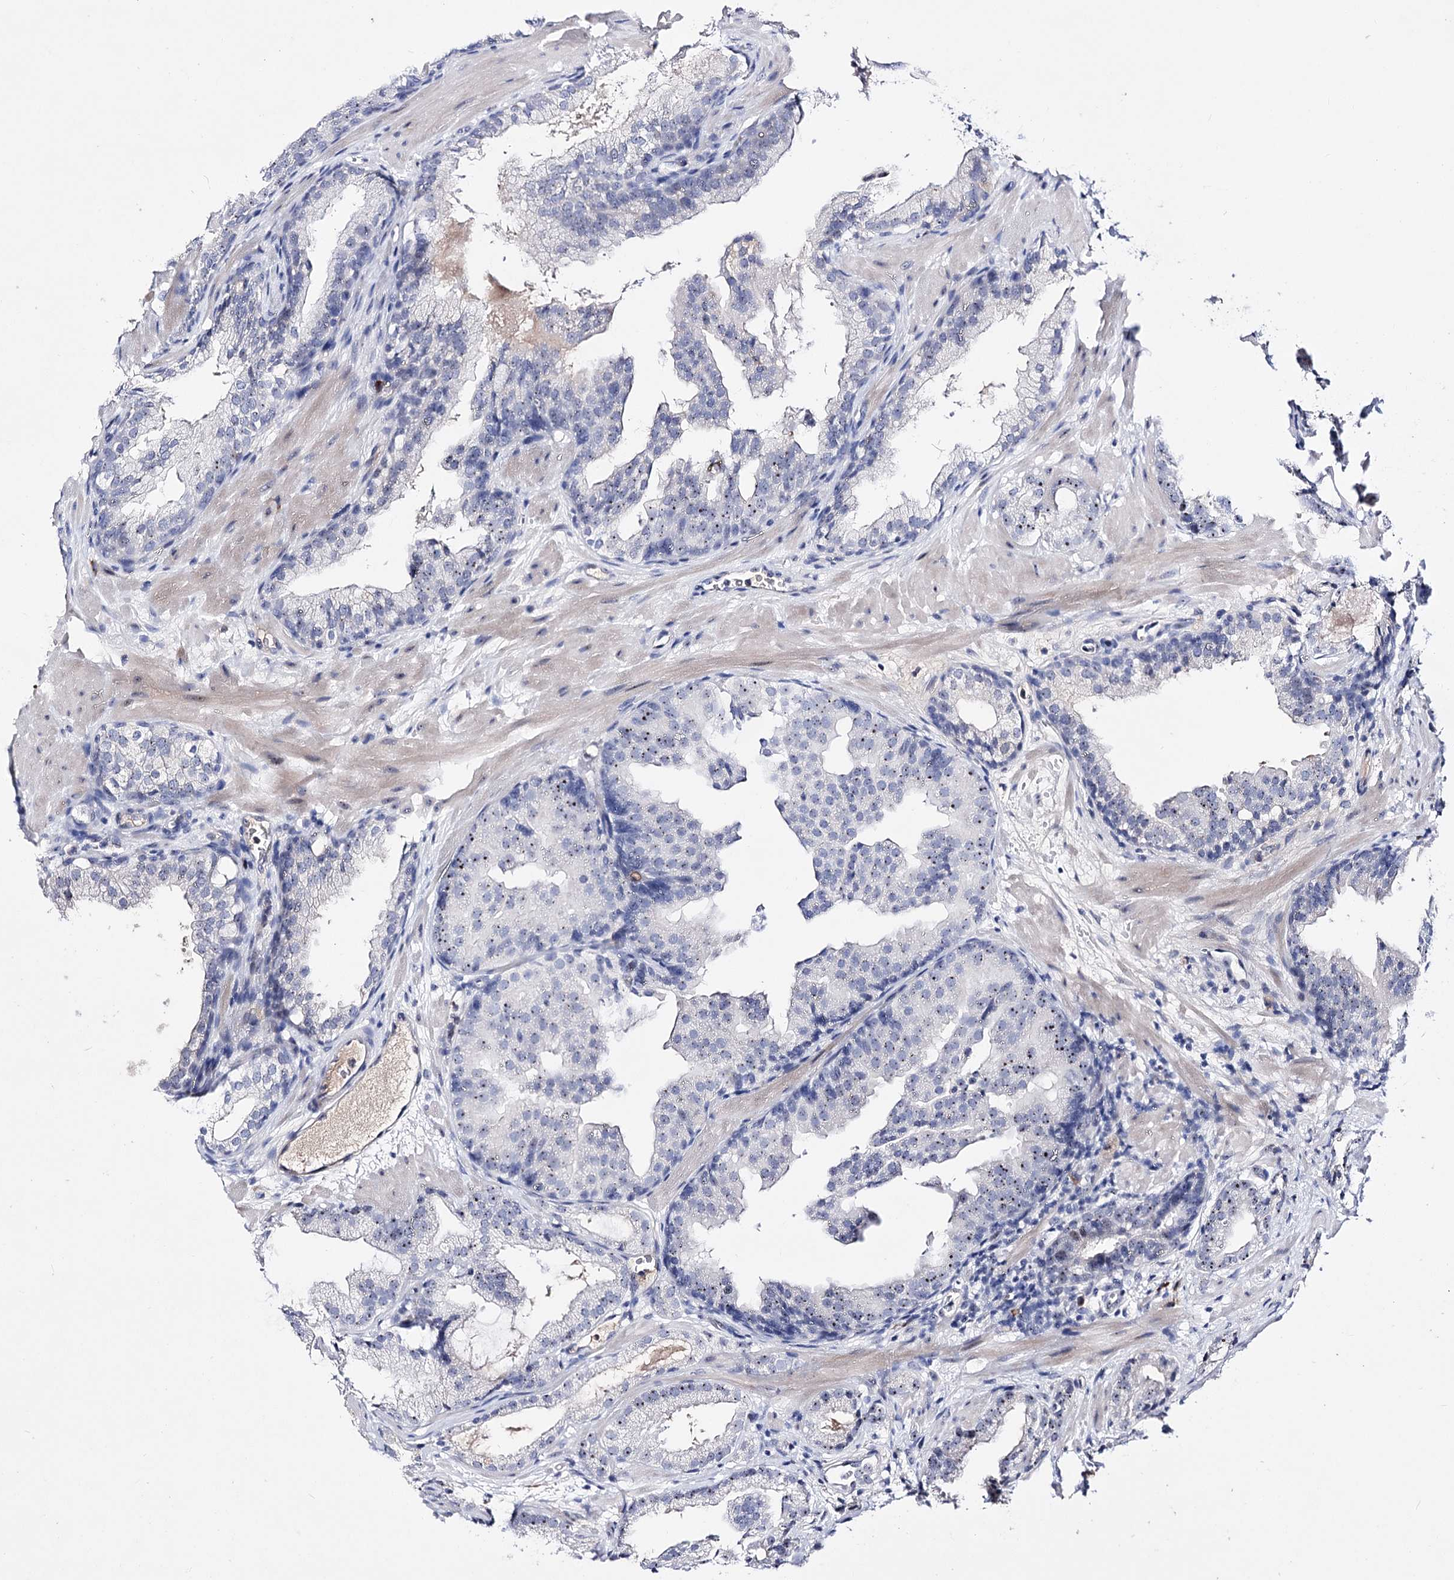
{"staining": {"intensity": "moderate", "quantity": "25%-75%", "location": "nuclear"}, "tissue": "prostate cancer", "cell_type": "Tumor cells", "image_type": "cancer", "snomed": [{"axis": "morphology", "description": "Adenocarcinoma, High grade"}, {"axis": "topography", "description": "Prostate"}], "caption": "Prostate cancer (high-grade adenocarcinoma) stained with DAB (3,3'-diaminobenzidine) IHC exhibits medium levels of moderate nuclear positivity in about 25%-75% of tumor cells.", "gene": "PCGF5", "patient": {"sex": "male", "age": 60}}